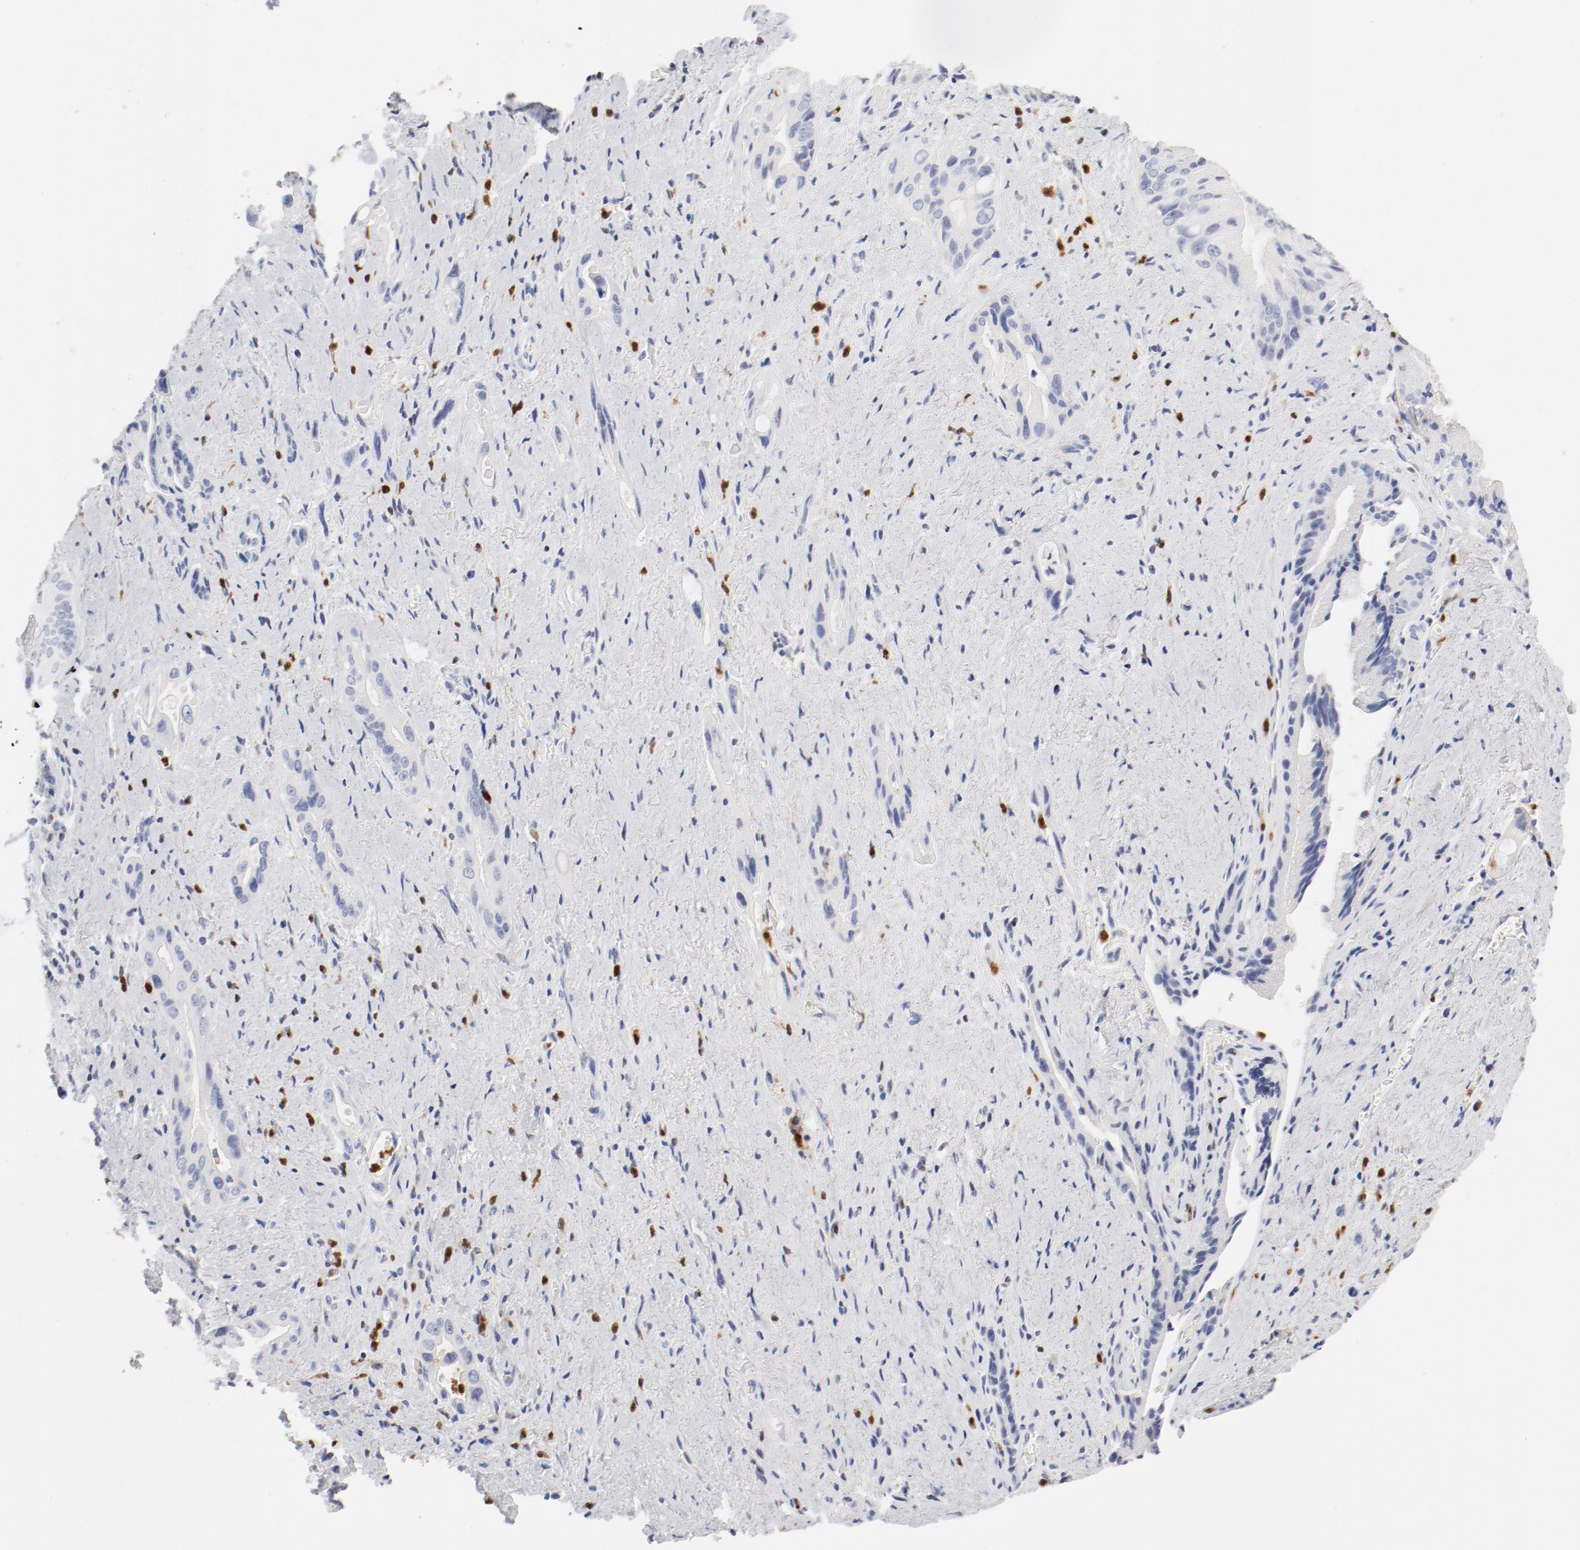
{"staining": {"intensity": "negative", "quantity": "none", "location": "none"}, "tissue": "pancreatic cancer", "cell_type": "Tumor cells", "image_type": "cancer", "snomed": [{"axis": "morphology", "description": "Adenocarcinoma, NOS"}, {"axis": "topography", "description": "Pancreas"}], "caption": "A histopathology image of pancreatic cancer stained for a protein shows no brown staining in tumor cells.", "gene": "NCF1", "patient": {"sex": "male", "age": 77}}